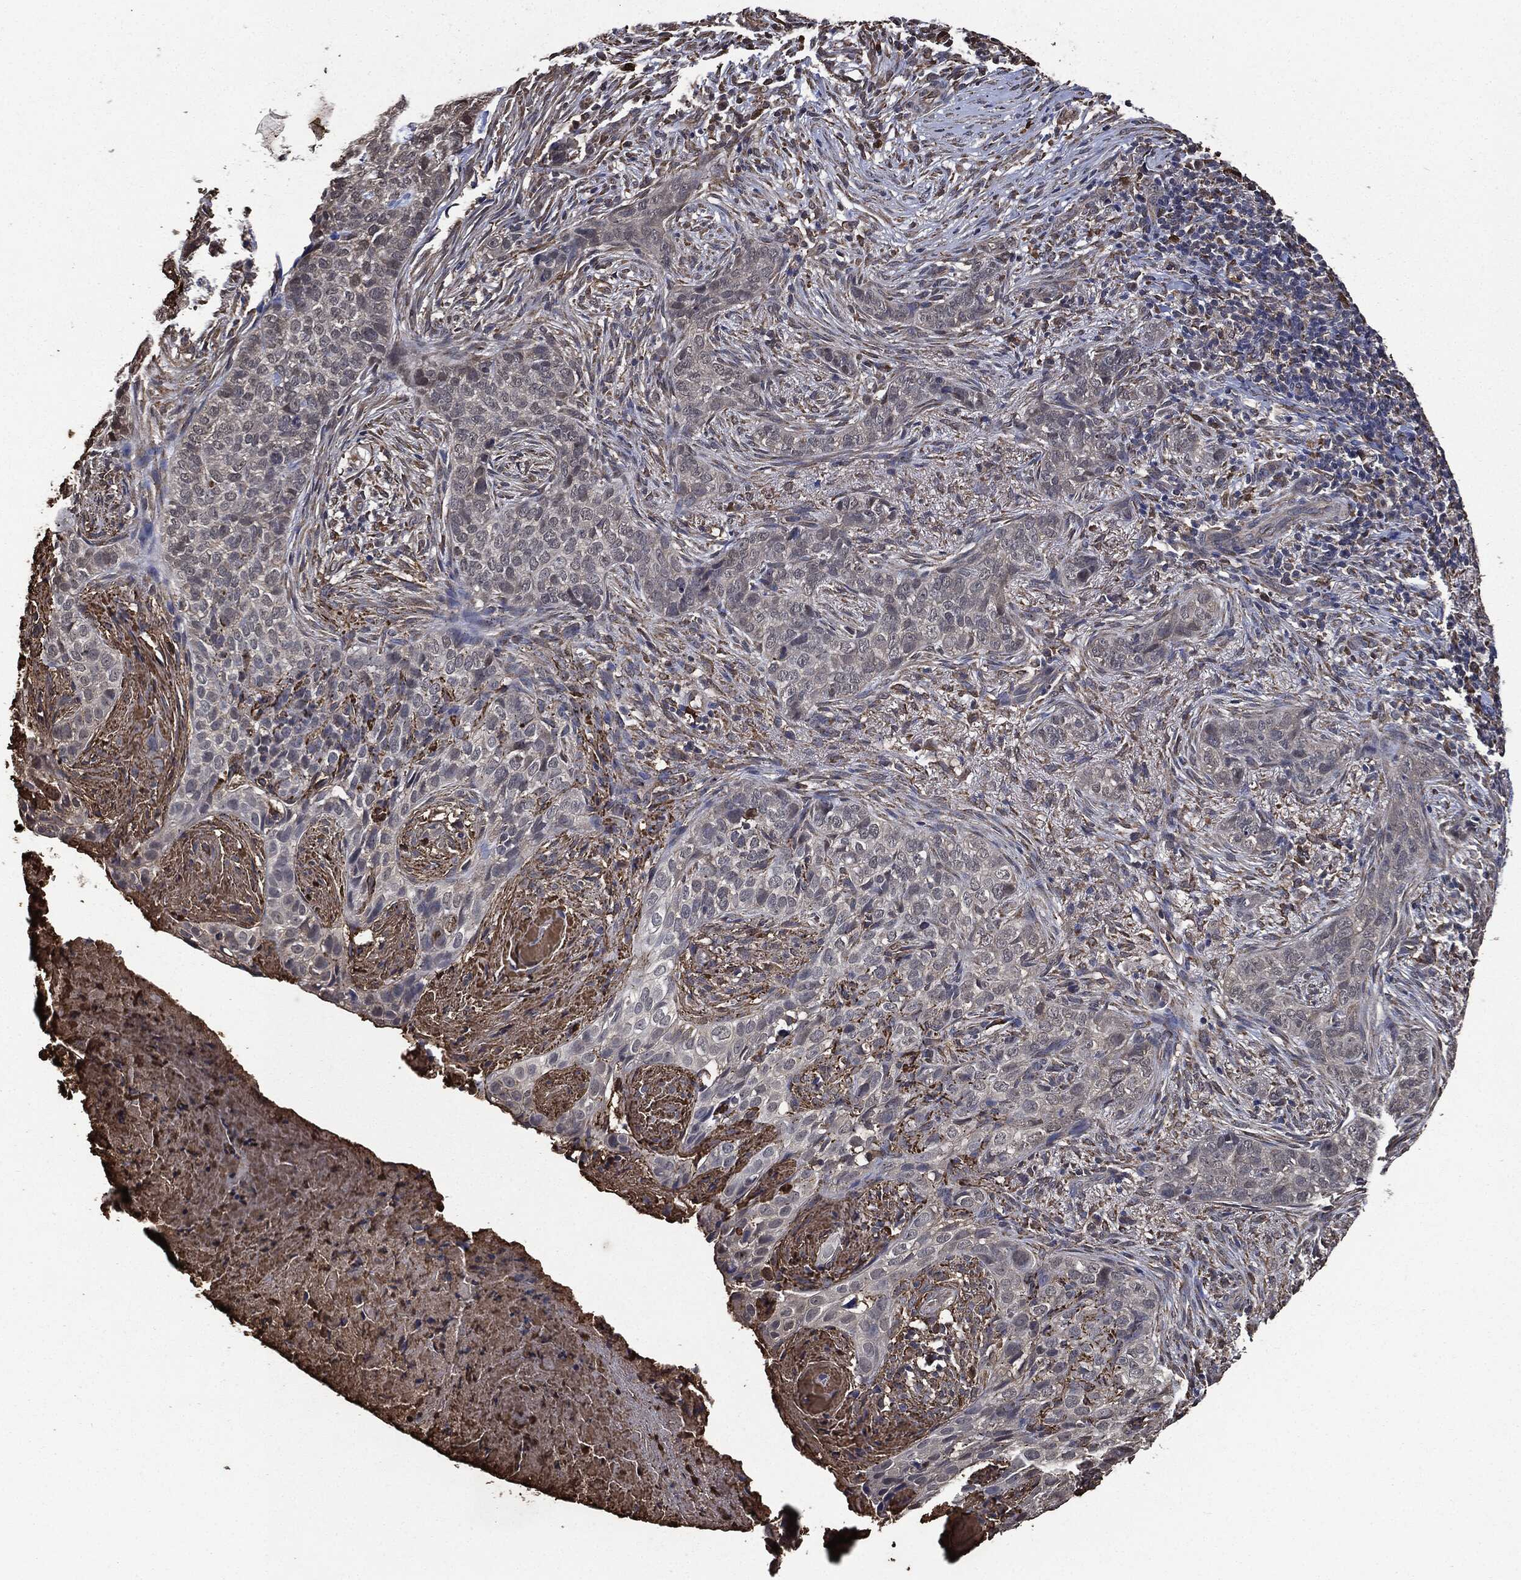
{"staining": {"intensity": "negative", "quantity": "none", "location": "none"}, "tissue": "skin cancer", "cell_type": "Tumor cells", "image_type": "cancer", "snomed": [{"axis": "morphology", "description": "Squamous cell carcinoma, NOS"}, {"axis": "topography", "description": "Skin"}], "caption": "DAB immunohistochemical staining of human skin squamous cell carcinoma reveals no significant staining in tumor cells.", "gene": "S100A9", "patient": {"sex": "male", "age": 88}}